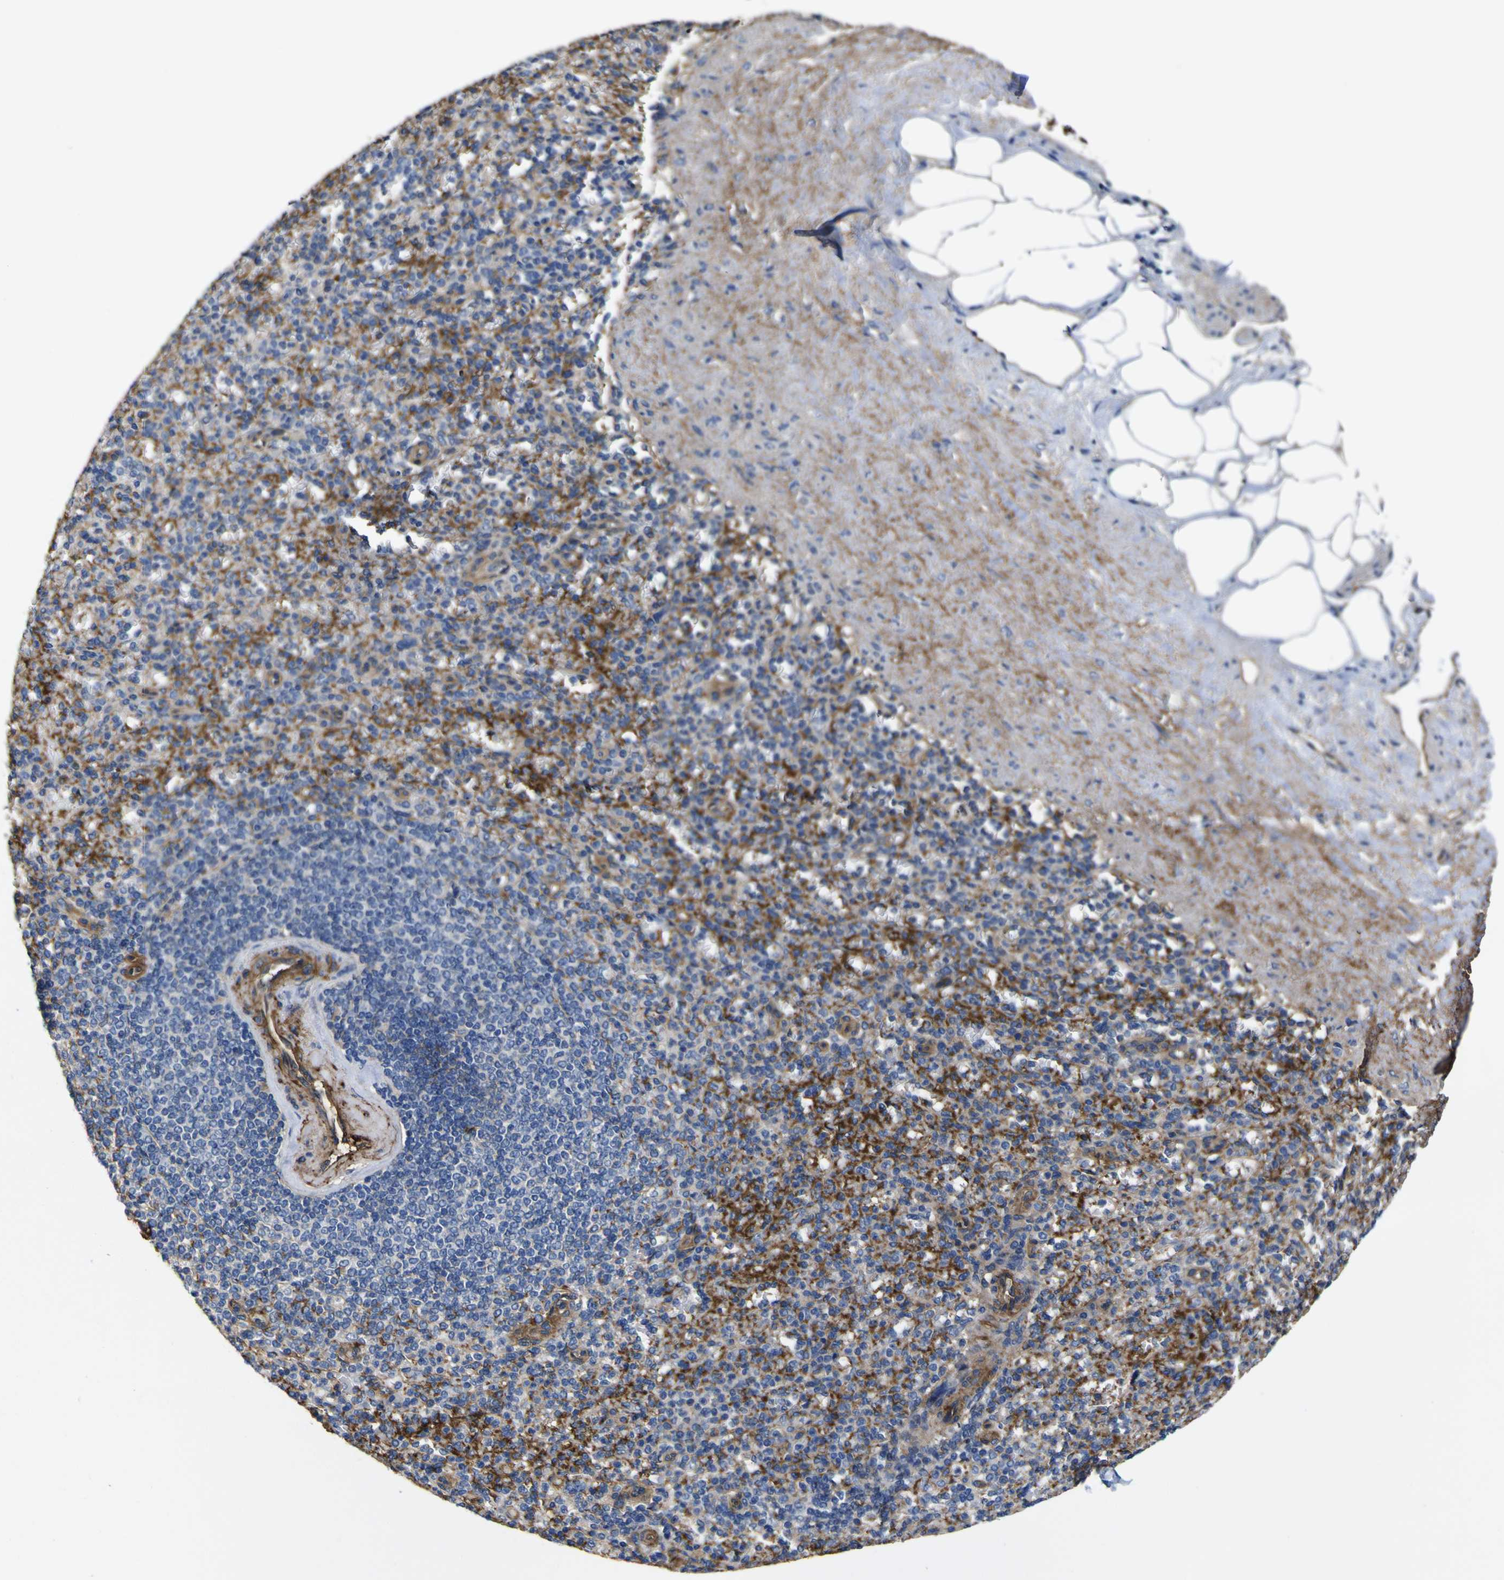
{"staining": {"intensity": "moderate", "quantity": "25%-75%", "location": "cytoplasmic/membranous"}, "tissue": "spleen", "cell_type": "Cells in red pulp", "image_type": "normal", "snomed": [{"axis": "morphology", "description": "Normal tissue, NOS"}, {"axis": "topography", "description": "Spleen"}], "caption": "High-power microscopy captured an IHC histopathology image of benign spleen, revealing moderate cytoplasmic/membranous positivity in about 25%-75% of cells in red pulp.", "gene": "CD151", "patient": {"sex": "female", "age": 74}}